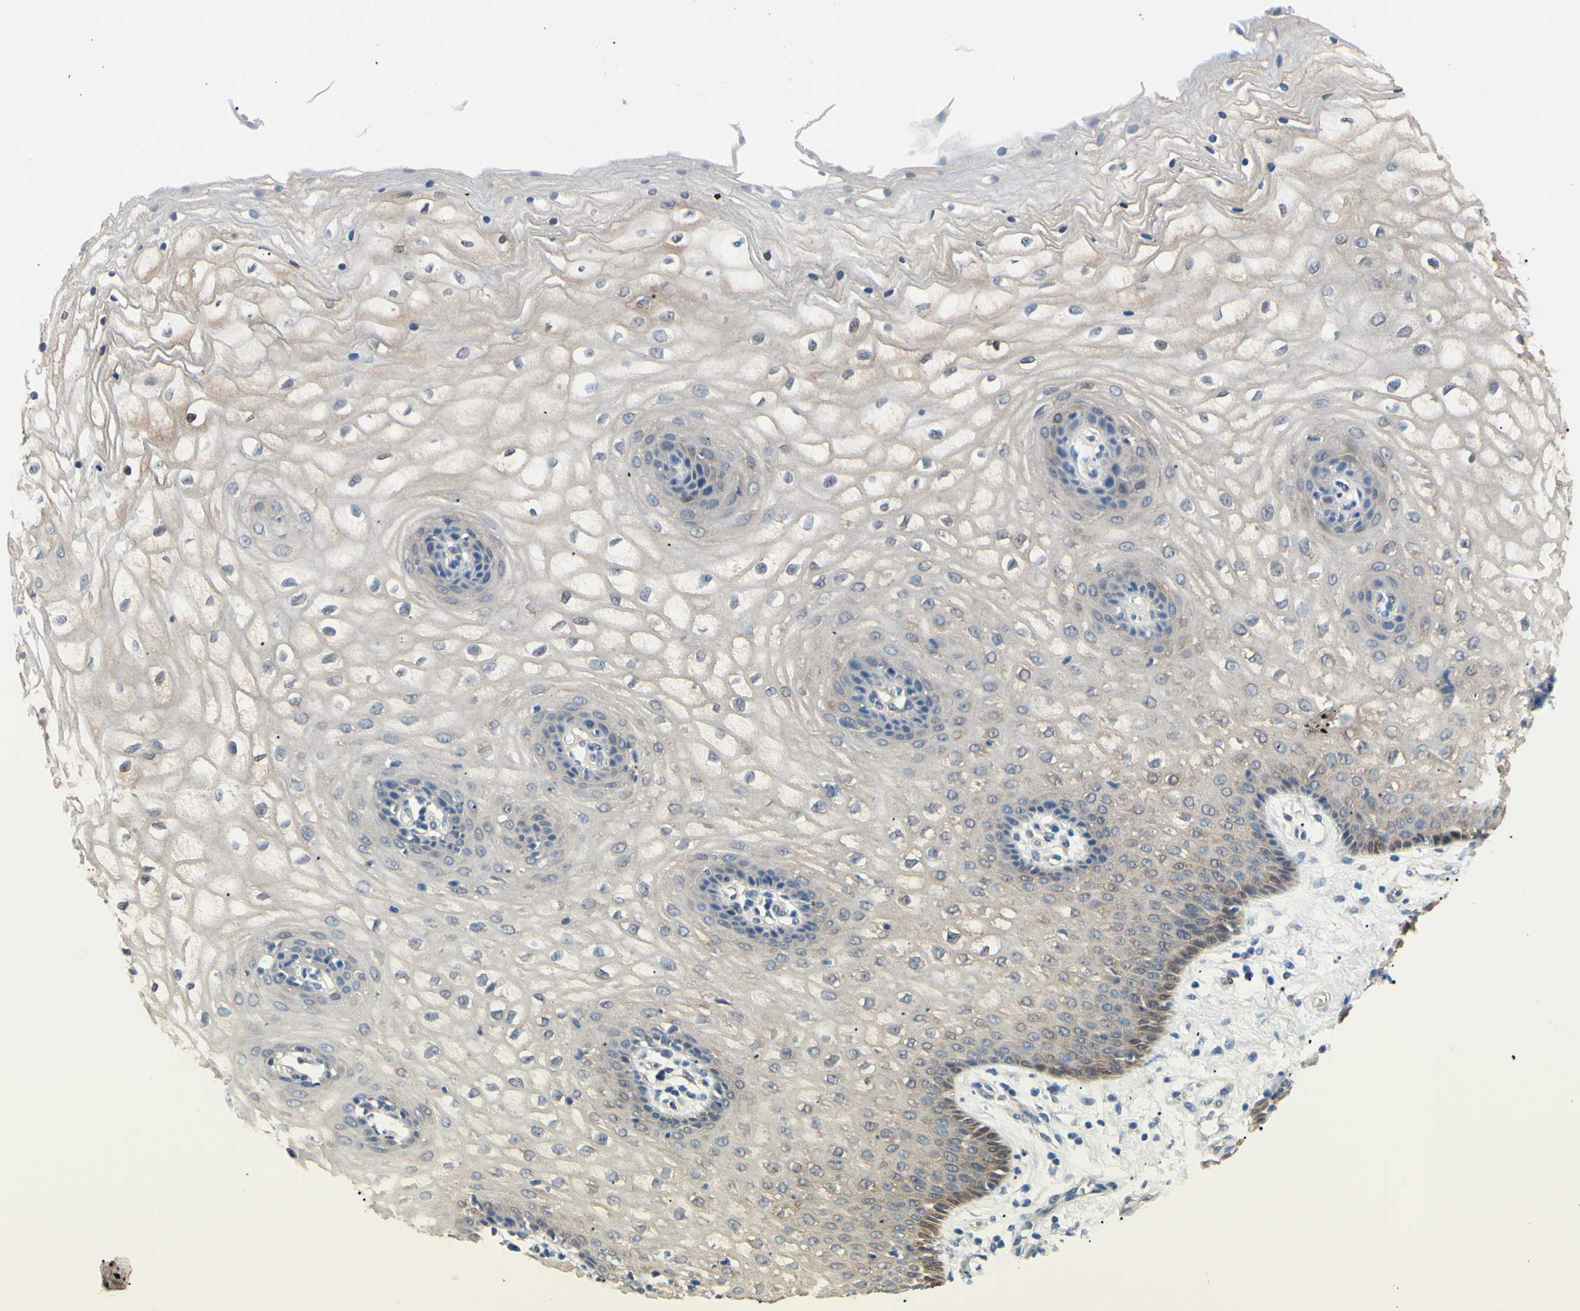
{"staining": {"intensity": "weak", "quantity": ">75%", "location": "cytoplasmic/membranous"}, "tissue": "vagina", "cell_type": "Squamous epithelial cells", "image_type": "normal", "snomed": [{"axis": "morphology", "description": "Normal tissue, NOS"}, {"axis": "topography", "description": "Vagina"}], "caption": "Protein analysis of unremarkable vagina reveals weak cytoplasmic/membranous staining in approximately >75% of squamous epithelial cells. (DAB (3,3'-diaminobenzidine) IHC with brightfield microscopy, high magnification).", "gene": "NOL3", "patient": {"sex": "female", "age": 34}}